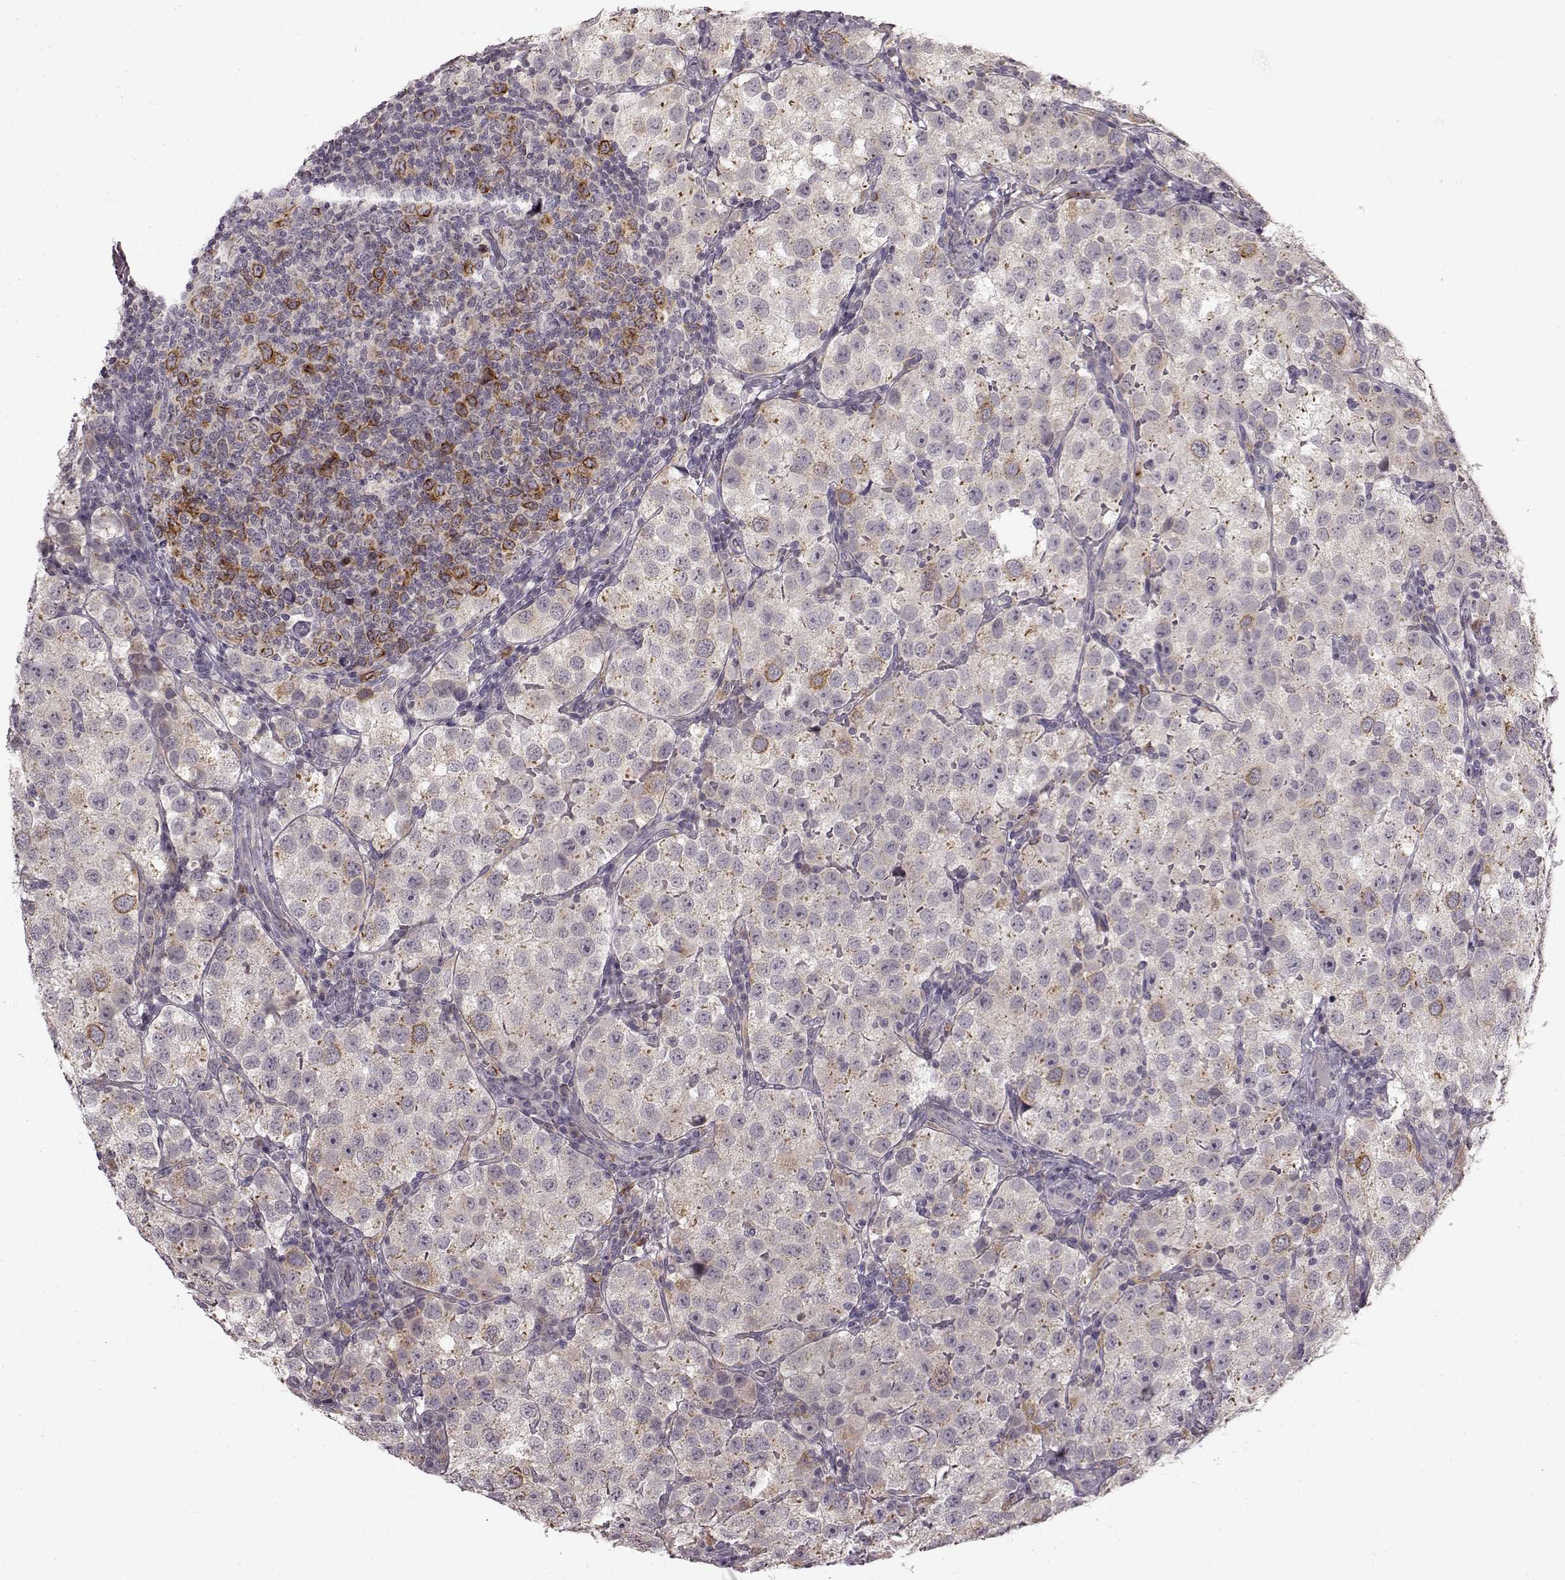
{"staining": {"intensity": "weak", "quantity": "25%-75%", "location": "cytoplasmic/membranous"}, "tissue": "testis cancer", "cell_type": "Tumor cells", "image_type": "cancer", "snomed": [{"axis": "morphology", "description": "Seminoma, NOS"}, {"axis": "topography", "description": "Testis"}], "caption": "Tumor cells display low levels of weak cytoplasmic/membranous staining in about 25%-75% of cells in testis seminoma. (Brightfield microscopy of DAB IHC at high magnification).", "gene": "HMMR", "patient": {"sex": "male", "age": 37}}